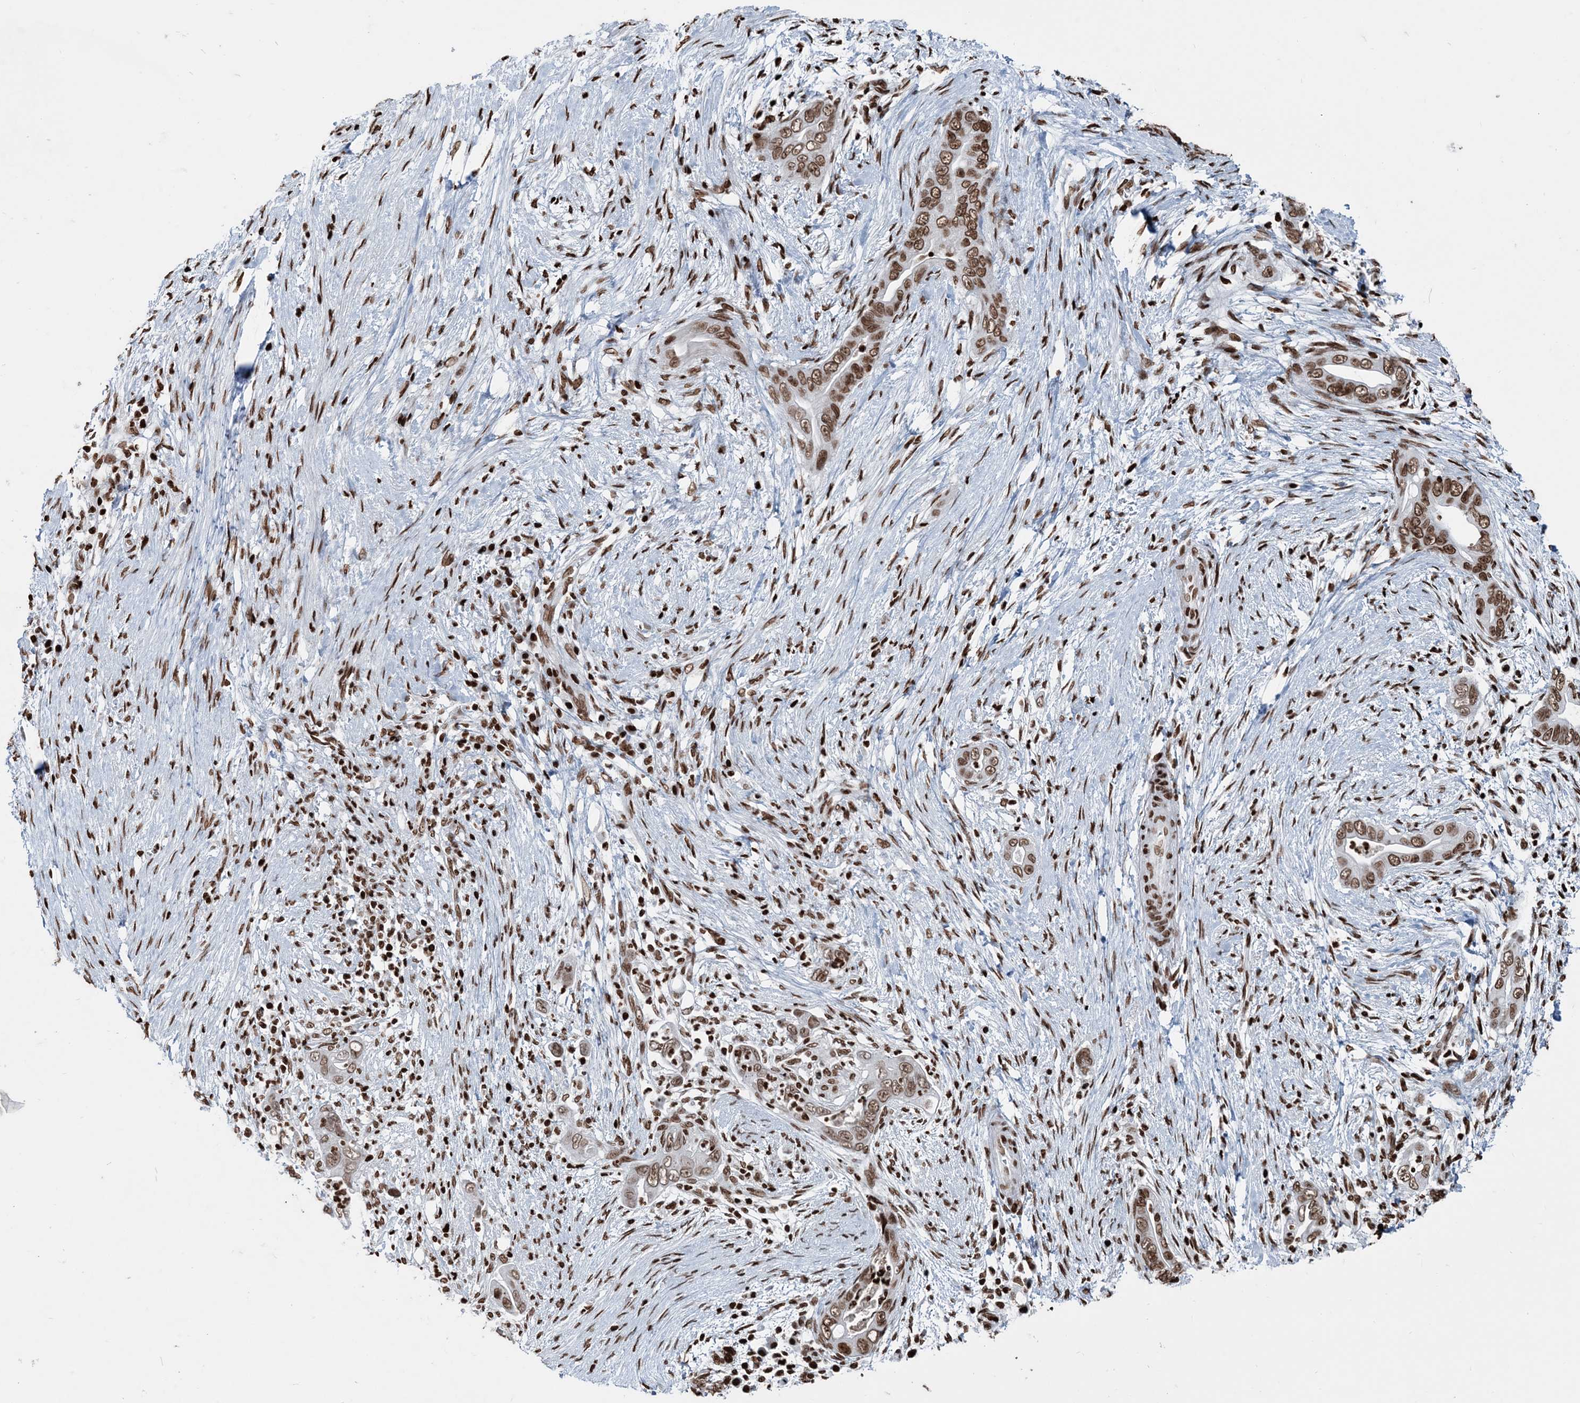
{"staining": {"intensity": "moderate", "quantity": ">75%", "location": "nuclear"}, "tissue": "pancreatic cancer", "cell_type": "Tumor cells", "image_type": "cancer", "snomed": [{"axis": "morphology", "description": "Adenocarcinoma, NOS"}, {"axis": "topography", "description": "Pancreas"}], "caption": "IHC of human pancreatic cancer shows medium levels of moderate nuclear positivity in approximately >75% of tumor cells.", "gene": "H3-3B", "patient": {"sex": "male", "age": 75}}